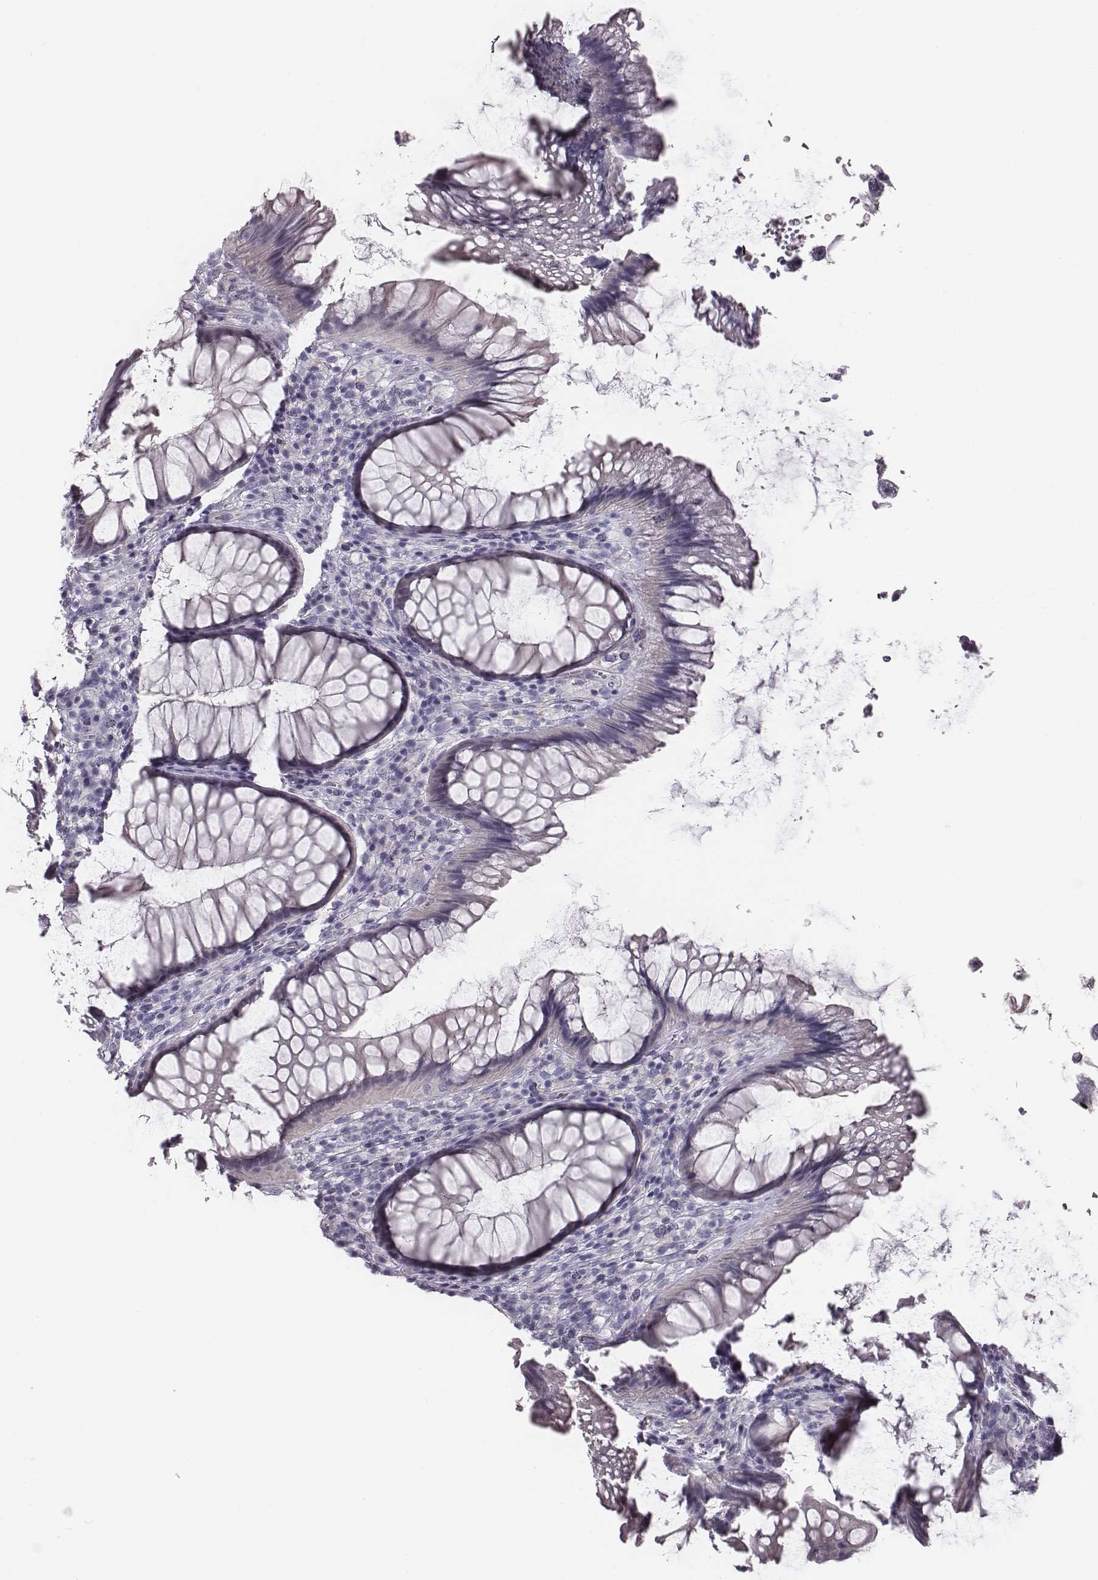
{"staining": {"intensity": "negative", "quantity": "none", "location": "none"}, "tissue": "rectum", "cell_type": "Glandular cells", "image_type": "normal", "snomed": [{"axis": "morphology", "description": "Normal tissue, NOS"}, {"axis": "topography", "description": "Smooth muscle"}, {"axis": "topography", "description": "Rectum"}], "caption": "High magnification brightfield microscopy of benign rectum stained with DAB (brown) and counterstained with hematoxylin (blue): glandular cells show no significant expression. (Stains: DAB (3,3'-diaminobenzidine) IHC with hematoxylin counter stain, Microscopy: brightfield microscopy at high magnification).", "gene": "CRISP1", "patient": {"sex": "male", "age": 53}}